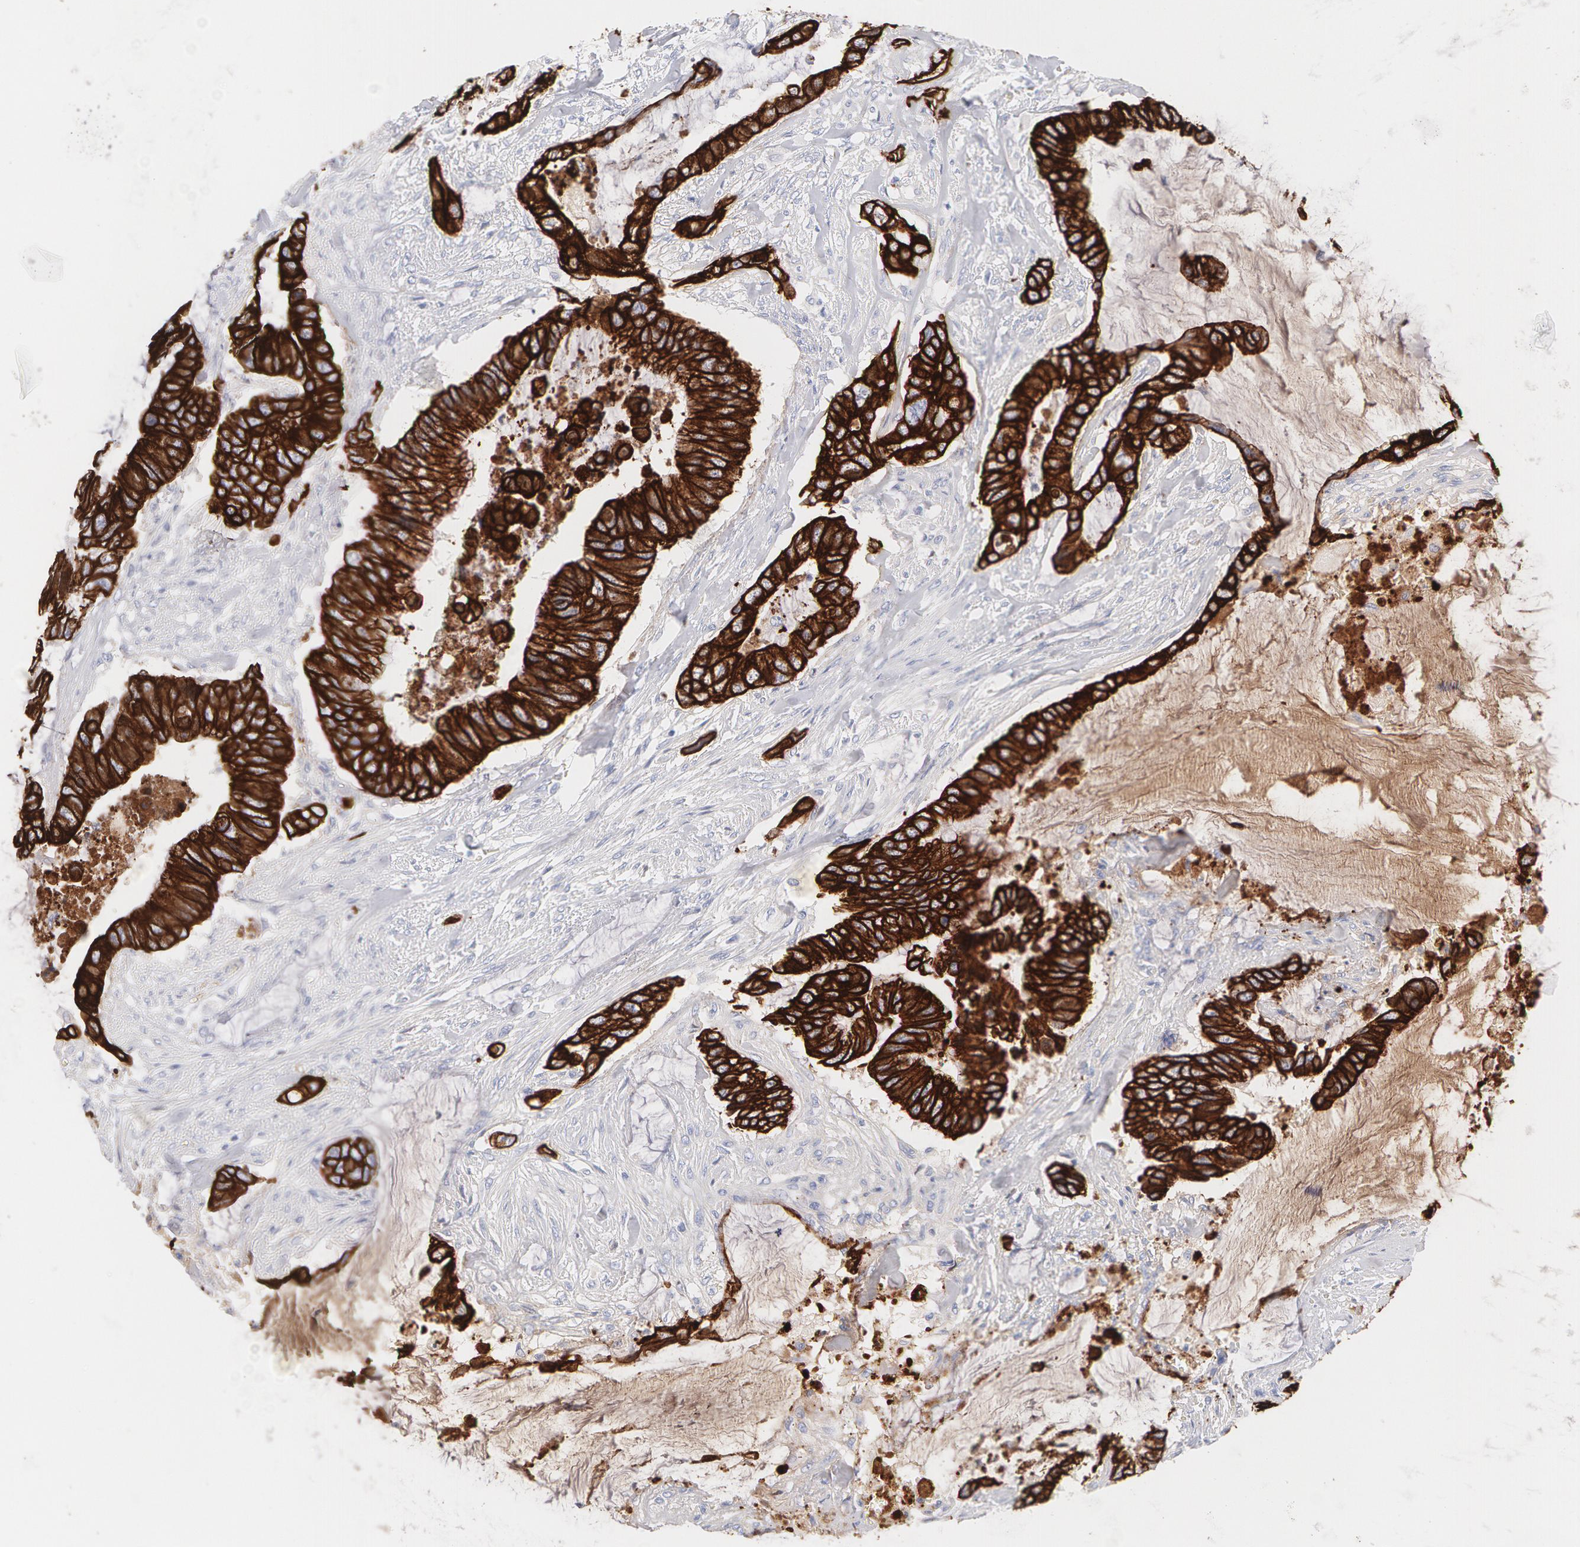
{"staining": {"intensity": "strong", "quantity": ">75%", "location": "cytoplasmic/membranous"}, "tissue": "colorectal cancer", "cell_type": "Tumor cells", "image_type": "cancer", "snomed": [{"axis": "morphology", "description": "Adenocarcinoma, NOS"}, {"axis": "topography", "description": "Rectum"}], "caption": "Immunohistochemical staining of human adenocarcinoma (colorectal) demonstrates strong cytoplasmic/membranous protein positivity in approximately >75% of tumor cells. Using DAB (3,3'-diaminobenzidine) (brown) and hematoxylin (blue) stains, captured at high magnification using brightfield microscopy.", "gene": "KRT8", "patient": {"sex": "female", "age": 59}}